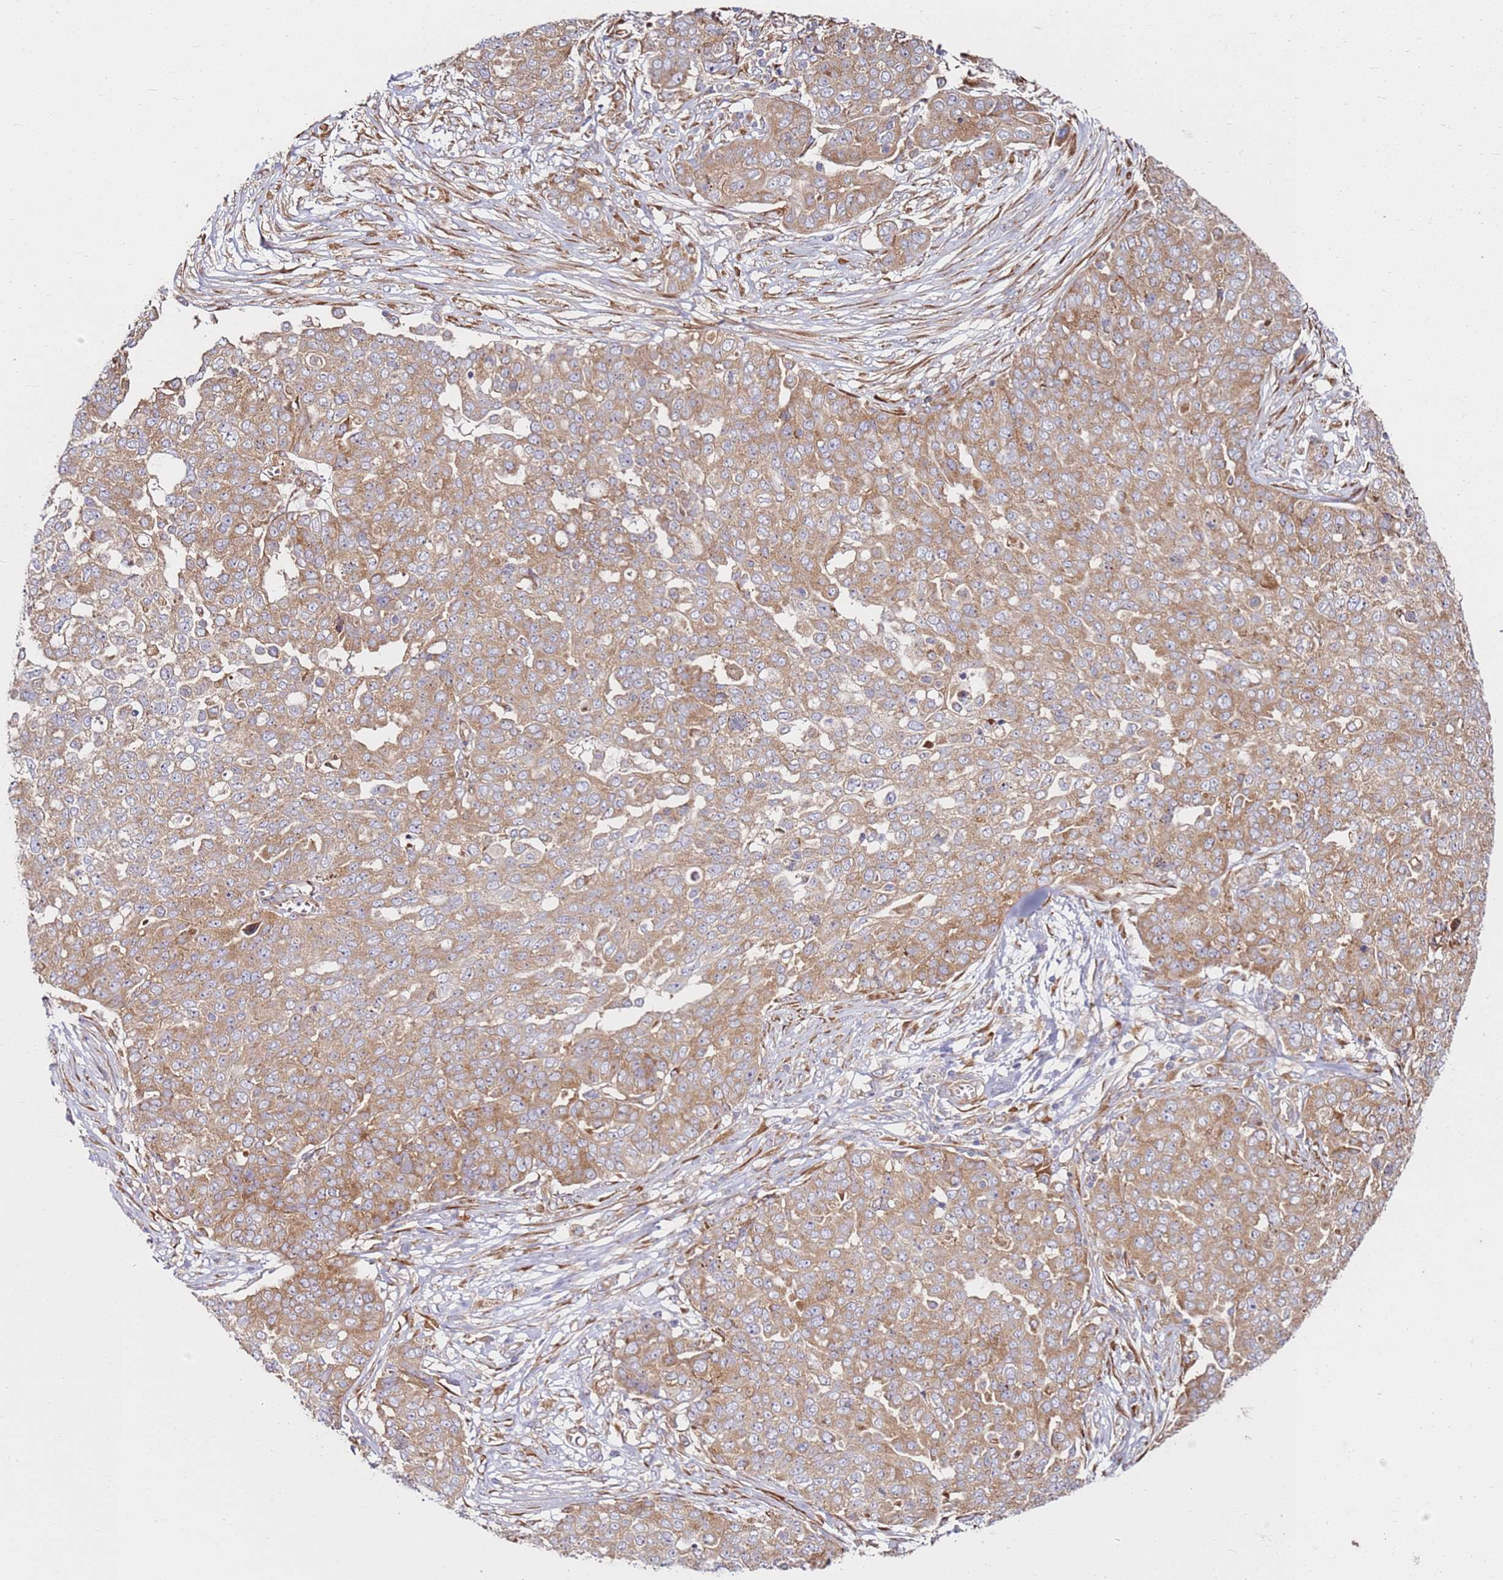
{"staining": {"intensity": "moderate", "quantity": ">75%", "location": "cytoplasmic/membranous"}, "tissue": "ovarian cancer", "cell_type": "Tumor cells", "image_type": "cancer", "snomed": [{"axis": "morphology", "description": "Cystadenocarcinoma, serous, NOS"}, {"axis": "topography", "description": "Soft tissue"}, {"axis": "topography", "description": "Ovary"}], "caption": "Ovarian cancer (serous cystadenocarcinoma) stained with a protein marker displays moderate staining in tumor cells.", "gene": "RPS3A", "patient": {"sex": "female", "age": 57}}